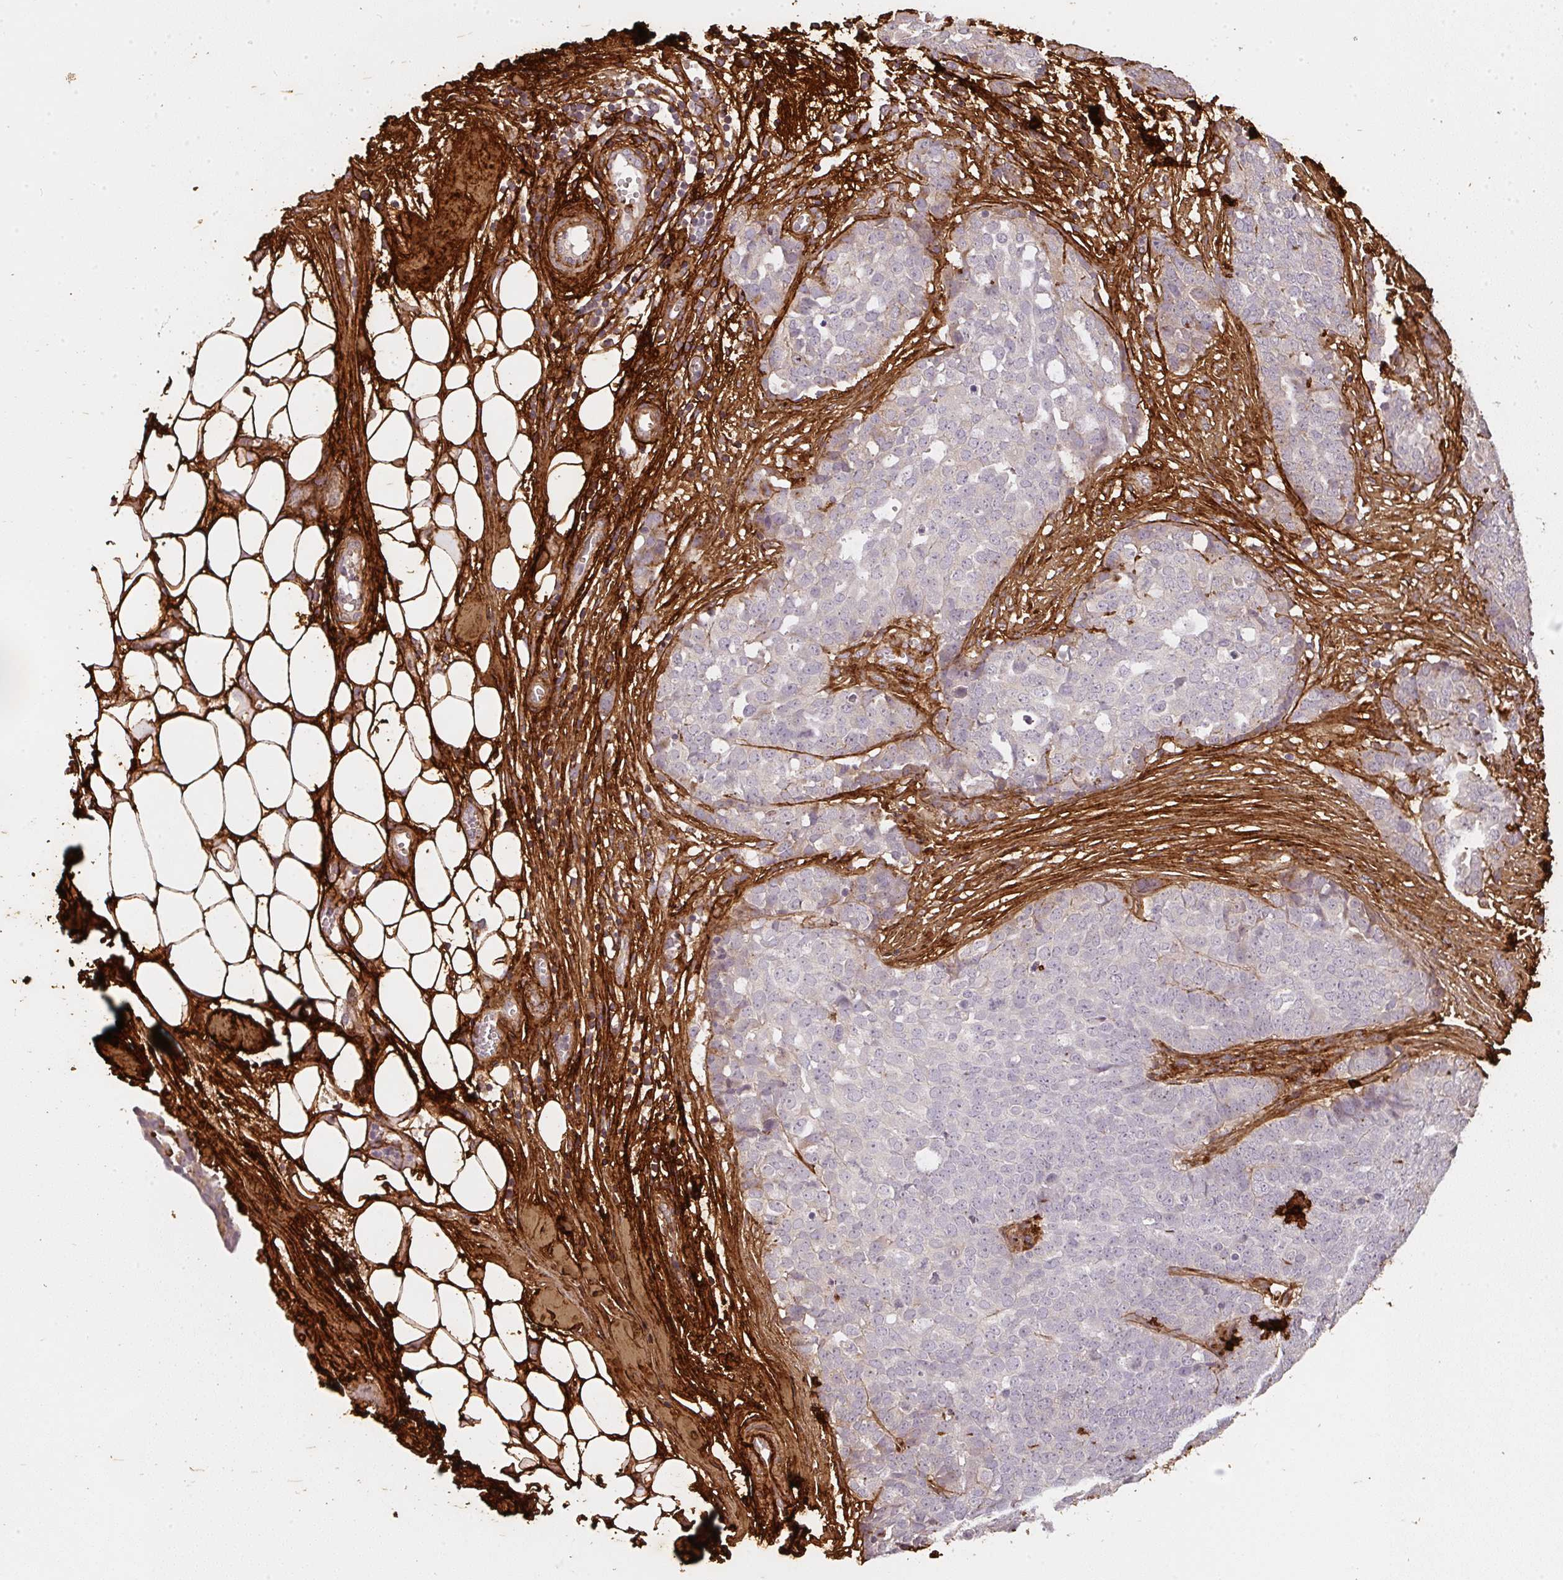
{"staining": {"intensity": "negative", "quantity": "none", "location": "none"}, "tissue": "ovarian cancer", "cell_type": "Tumor cells", "image_type": "cancer", "snomed": [{"axis": "morphology", "description": "Cystadenocarcinoma, serous, NOS"}, {"axis": "topography", "description": "Soft tissue"}, {"axis": "topography", "description": "Ovary"}], "caption": "Photomicrograph shows no significant protein staining in tumor cells of serous cystadenocarcinoma (ovarian).", "gene": "COL3A1", "patient": {"sex": "female", "age": 57}}